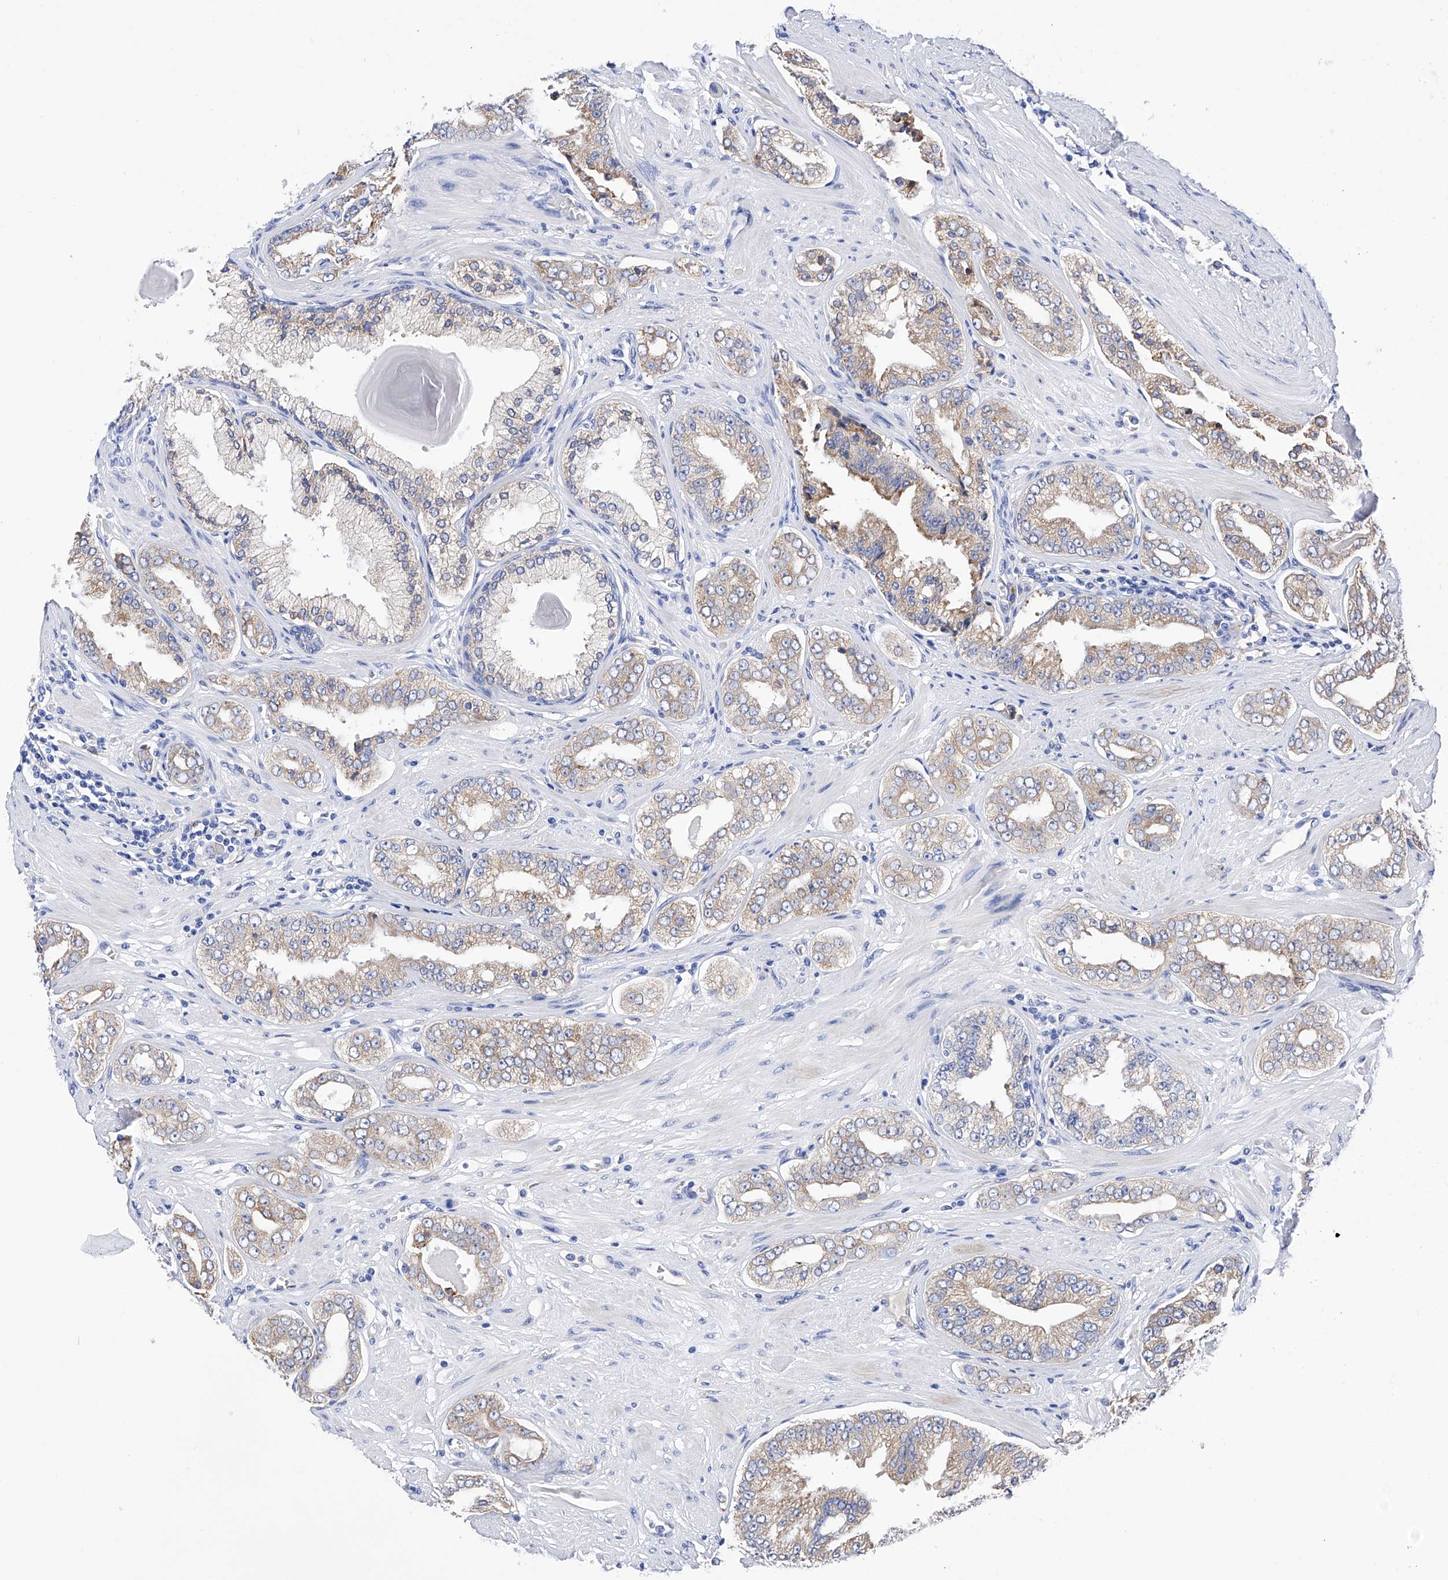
{"staining": {"intensity": "moderate", "quantity": "25%-75%", "location": "cytoplasmic/membranous"}, "tissue": "prostate cancer", "cell_type": "Tumor cells", "image_type": "cancer", "snomed": [{"axis": "morphology", "description": "Adenocarcinoma, High grade"}, {"axis": "topography", "description": "Prostate"}], "caption": "Prostate high-grade adenocarcinoma stained for a protein (brown) shows moderate cytoplasmic/membranous positive positivity in about 25%-75% of tumor cells.", "gene": "PDIA5", "patient": {"sex": "male", "age": 71}}